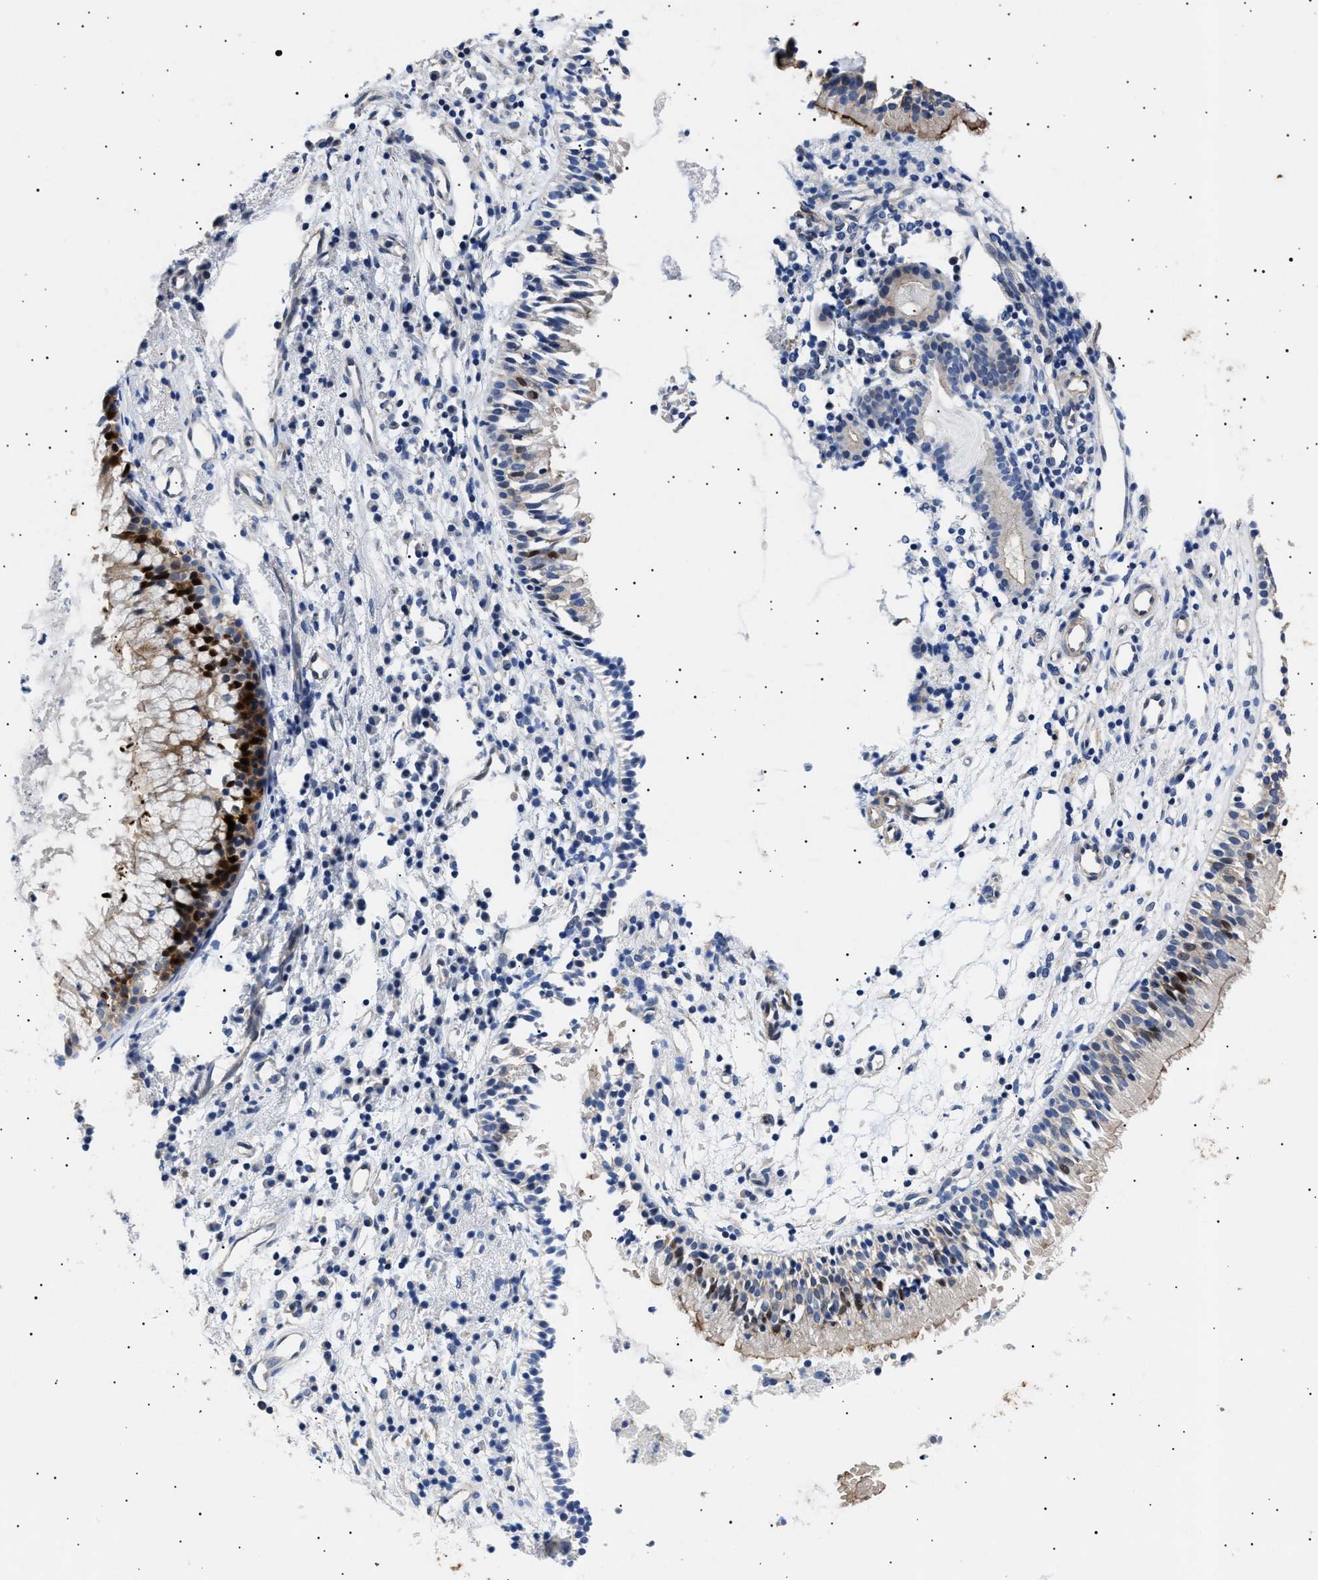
{"staining": {"intensity": "moderate", "quantity": "<25%", "location": "cytoplasmic/membranous"}, "tissue": "nasopharynx", "cell_type": "Respiratory epithelial cells", "image_type": "normal", "snomed": [{"axis": "morphology", "description": "Normal tissue, NOS"}, {"axis": "topography", "description": "Nasopharynx"}], "caption": "DAB immunohistochemical staining of benign human nasopharynx displays moderate cytoplasmic/membranous protein staining in about <25% of respiratory epithelial cells.", "gene": "HEMGN", "patient": {"sex": "male", "age": 21}}